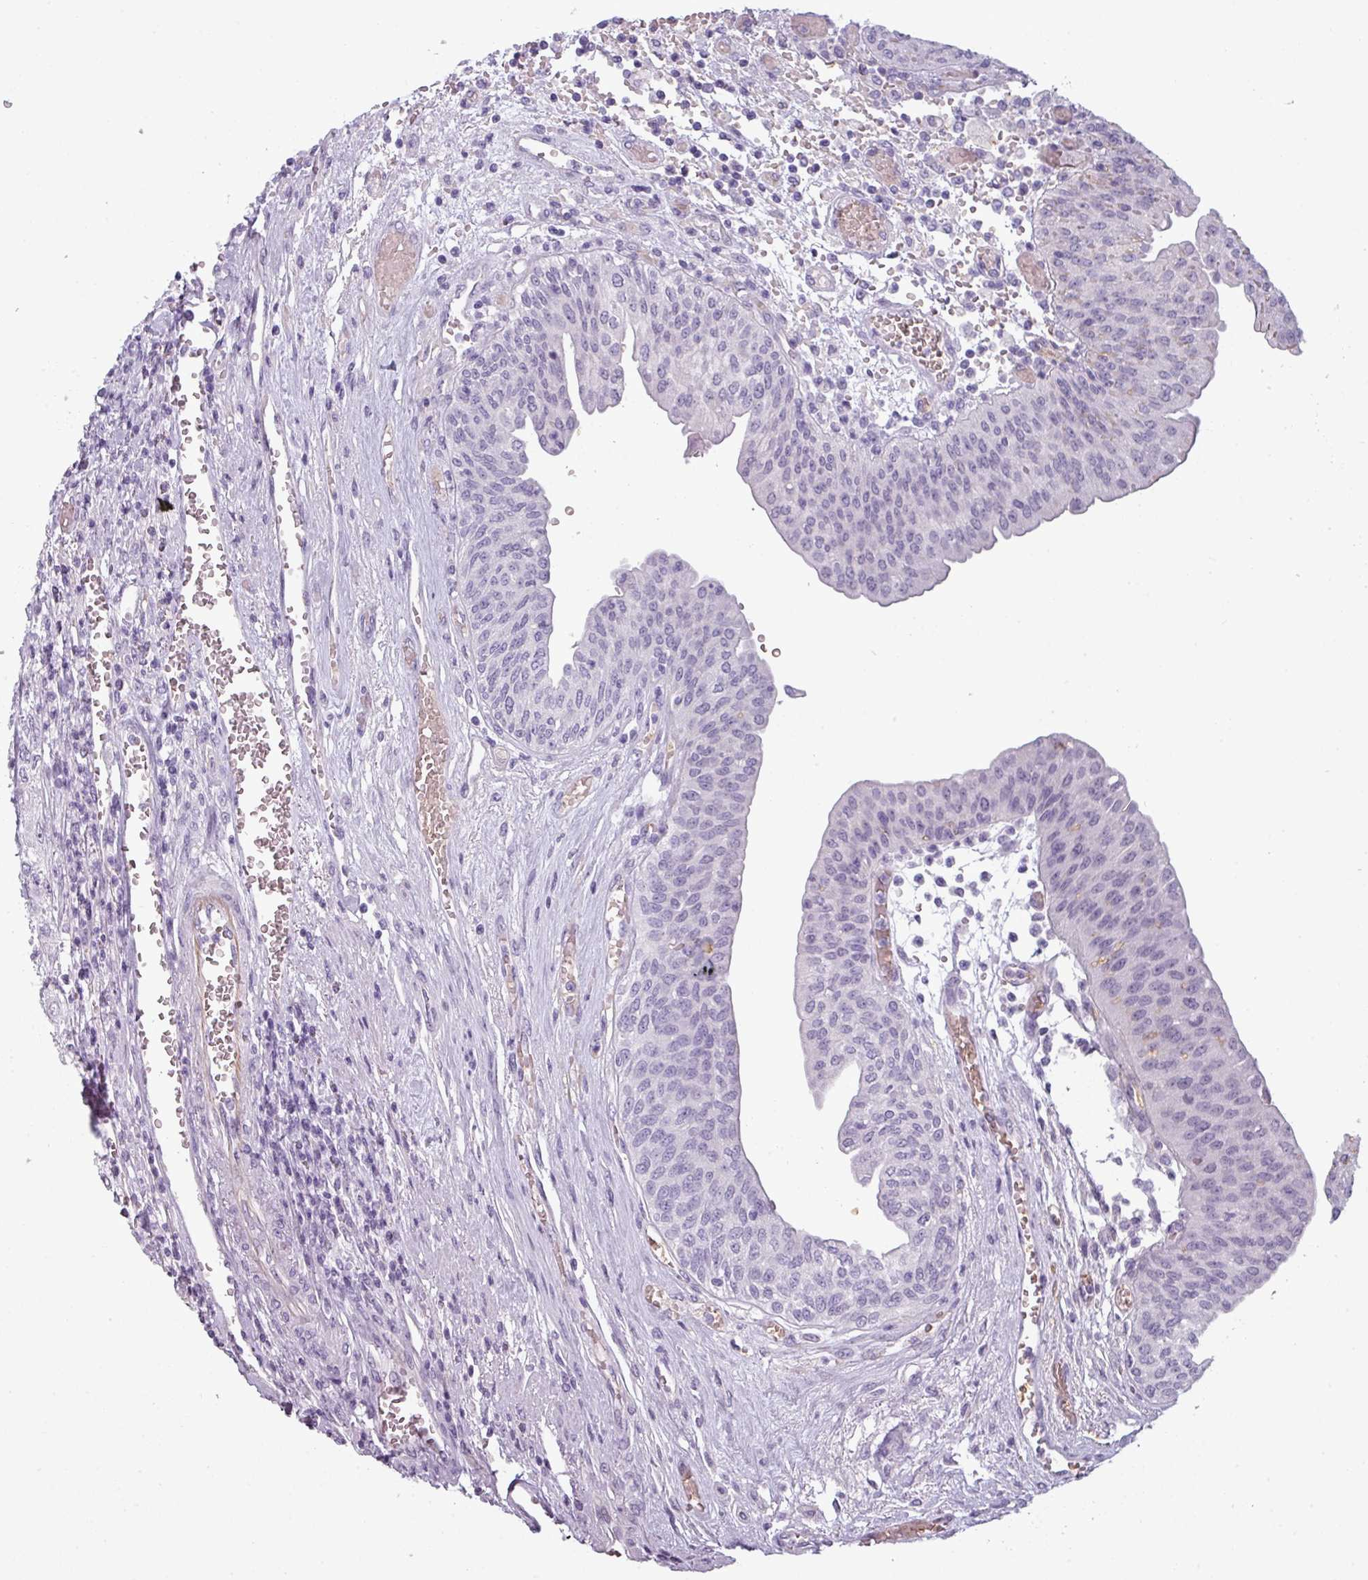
{"staining": {"intensity": "negative", "quantity": "none", "location": "none"}, "tissue": "urothelial cancer", "cell_type": "Tumor cells", "image_type": "cancer", "snomed": [{"axis": "morphology", "description": "Urothelial carcinoma, High grade"}, {"axis": "topography", "description": "Urinary bladder"}], "caption": "Immunohistochemistry of human urothelial cancer exhibits no expression in tumor cells.", "gene": "AREL1", "patient": {"sex": "female", "age": 79}}